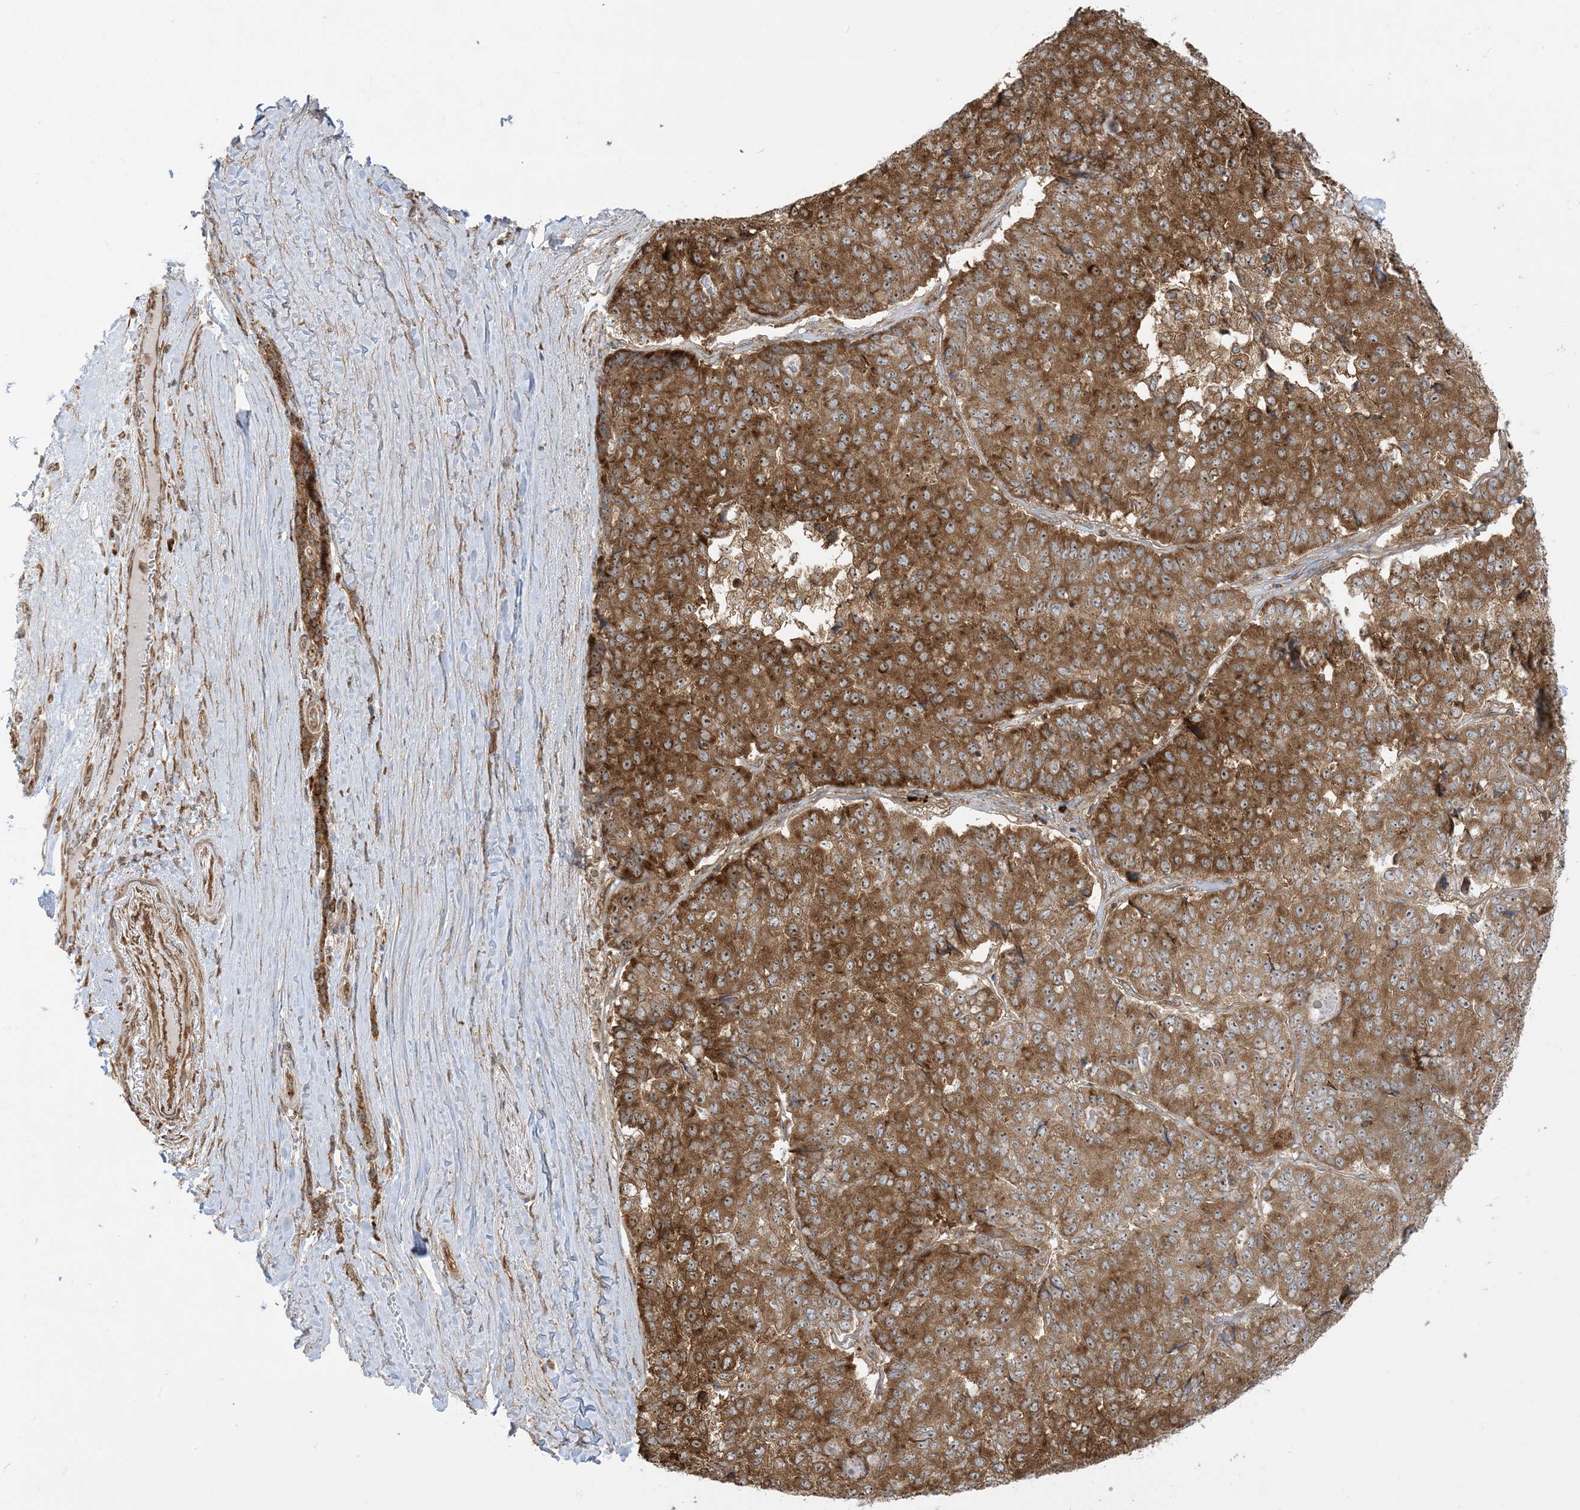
{"staining": {"intensity": "strong", "quantity": ">75%", "location": "cytoplasmic/membranous,nuclear"}, "tissue": "pancreatic cancer", "cell_type": "Tumor cells", "image_type": "cancer", "snomed": [{"axis": "morphology", "description": "Adenocarcinoma, NOS"}, {"axis": "topography", "description": "Pancreas"}], "caption": "This image shows pancreatic adenocarcinoma stained with IHC to label a protein in brown. The cytoplasmic/membranous and nuclear of tumor cells show strong positivity for the protein. Nuclei are counter-stained blue.", "gene": "SRP72", "patient": {"sex": "male", "age": 50}}